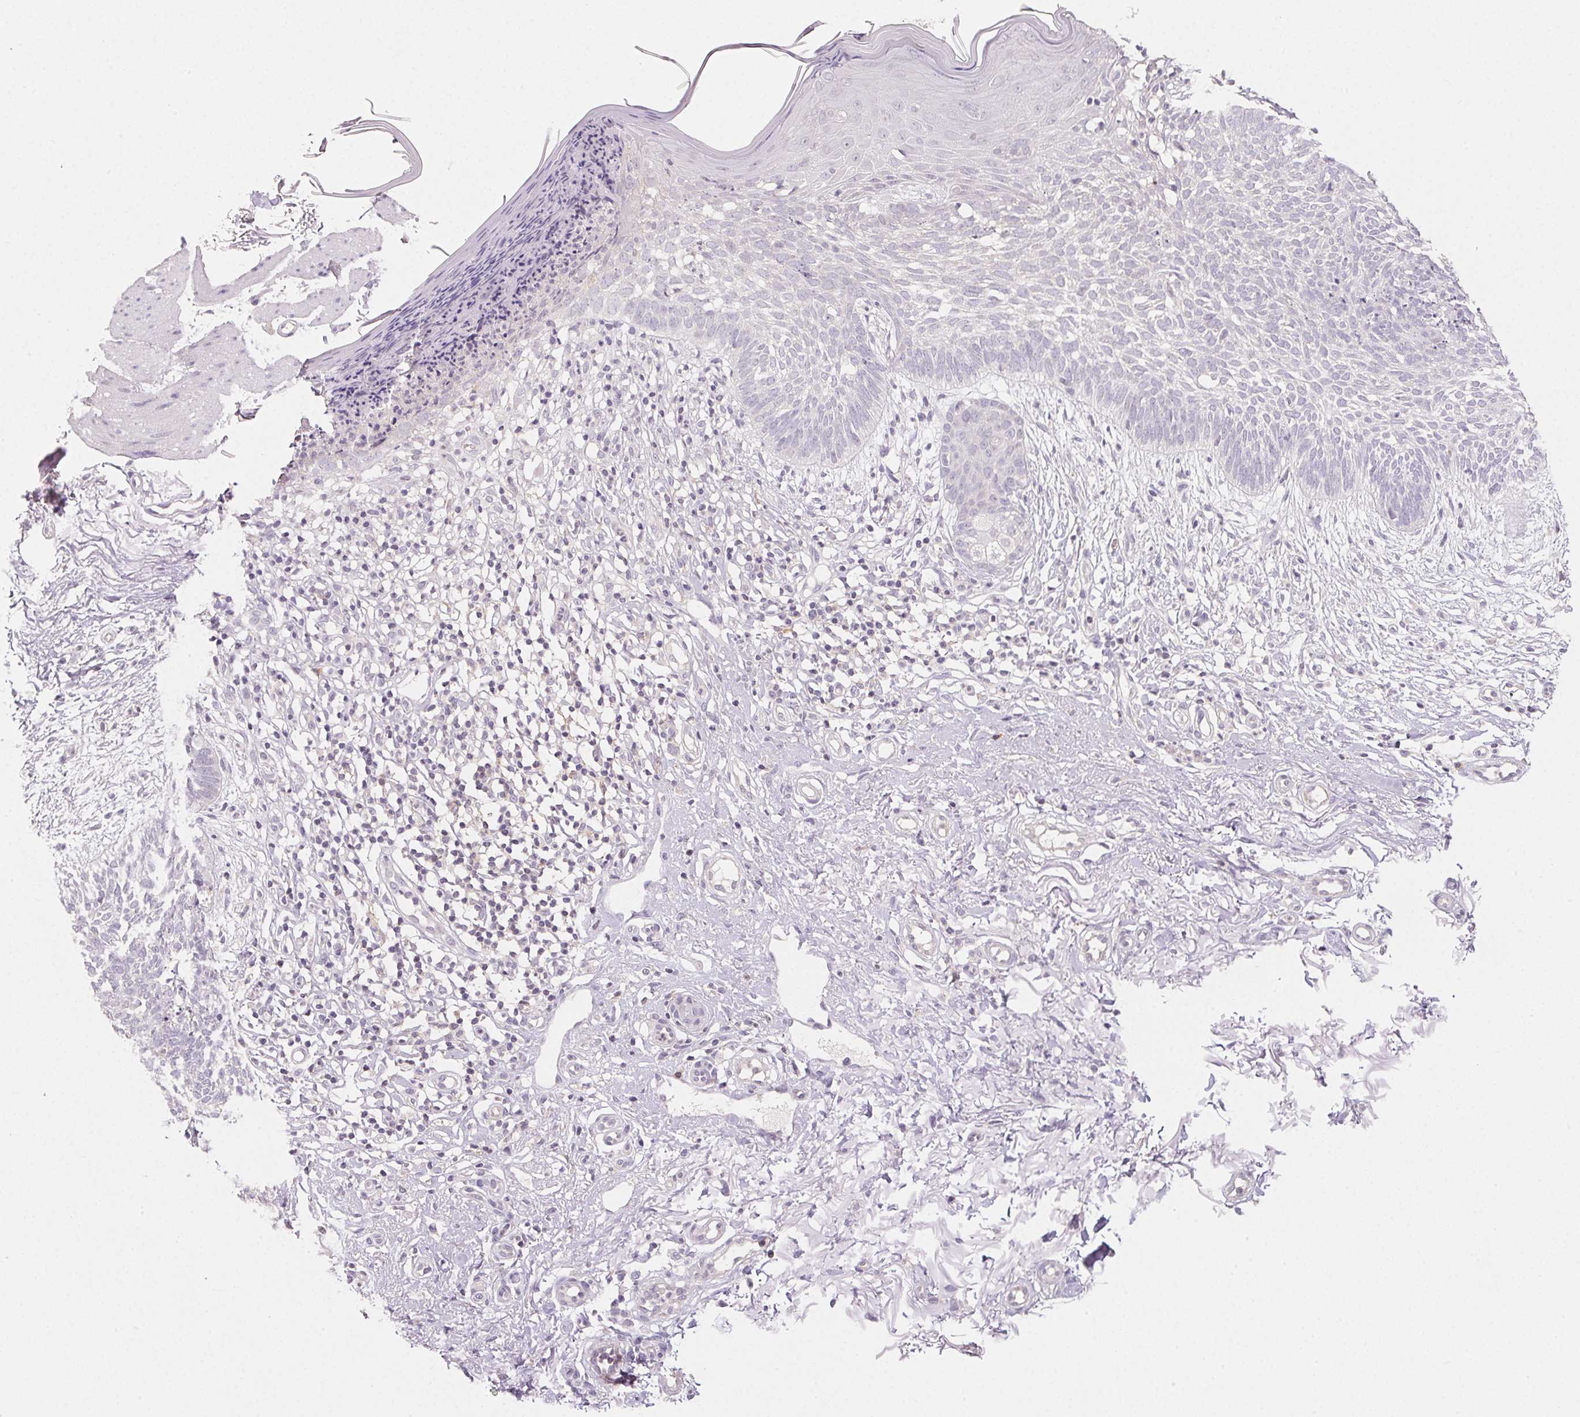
{"staining": {"intensity": "negative", "quantity": "none", "location": "none"}, "tissue": "skin cancer", "cell_type": "Tumor cells", "image_type": "cancer", "snomed": [{"axis": "morphology", "description": "Basal cell carcinoma"}, {"axis": "topography", "description": "Skin"}], "caption": "Skin cancer stained for a protein using IHC exhibits no positivity tumor cells.", "gene": "GBP1", "patient": {"sex": "female", "age": 84}}